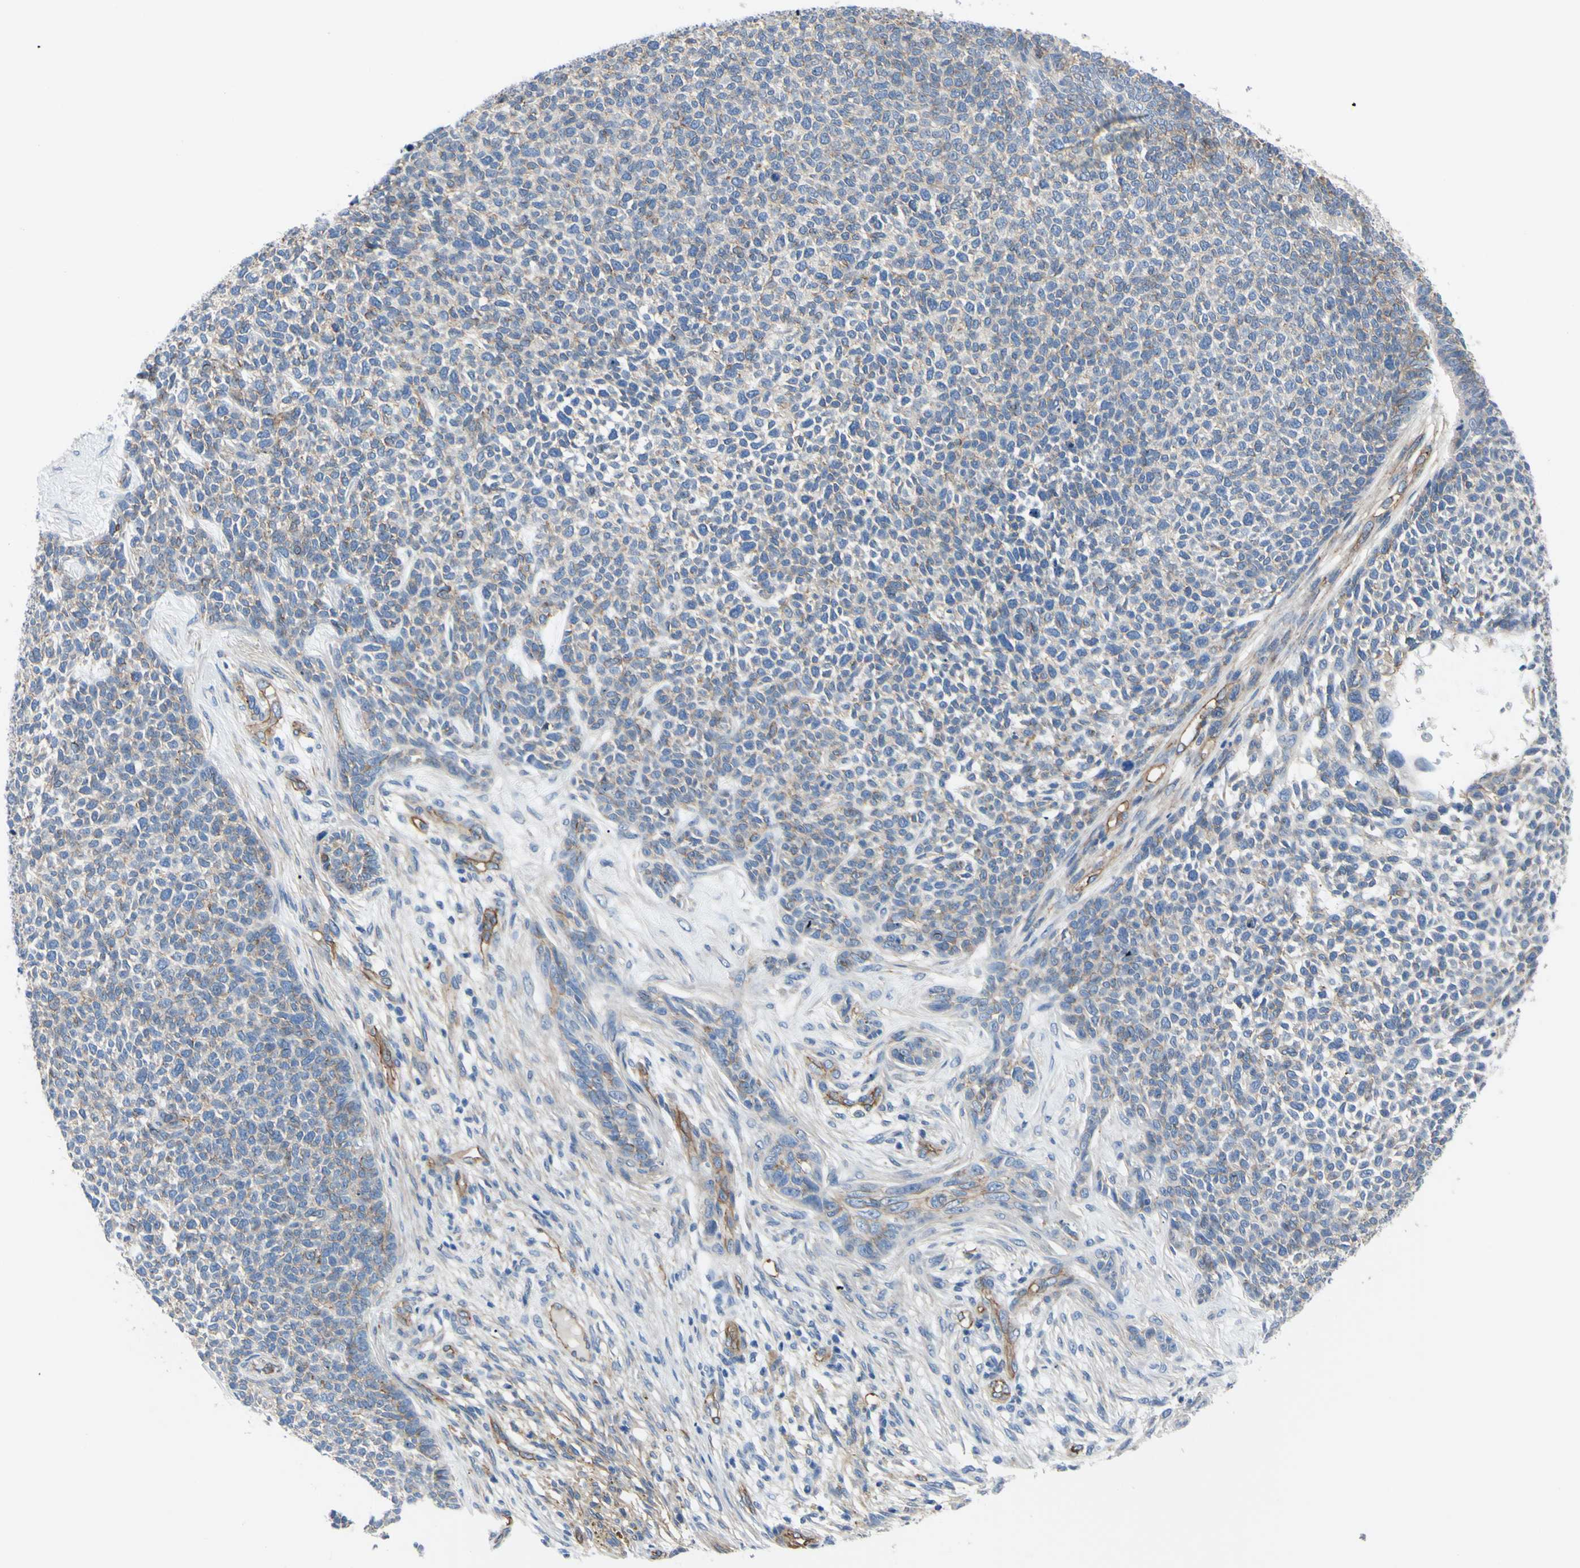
{"staining": {"intensity": "weak", "quantity": ">75%", "location": "cytoplasmic/membranous"}, "tissue": "skin cancer", "cell_type": "Tumor cells", "image_type": "cancer", "snomed": [{"axis": "morphology", "description": "Basal cell carcinoma"}, {"axis": "topography", "description": "Skin"}], "caption": "An image of human skin basal cell carcinoma stained for a protein shows weak cytoplasmic/membranous brown staining in tumor cells. The protein of interest is stained brown, and the nuclei are stained in blue (DAB IHC with brightfield microscopy, high magnification).", "gene": "TPBG", "patient": {"sex": "female", "age": 84}}